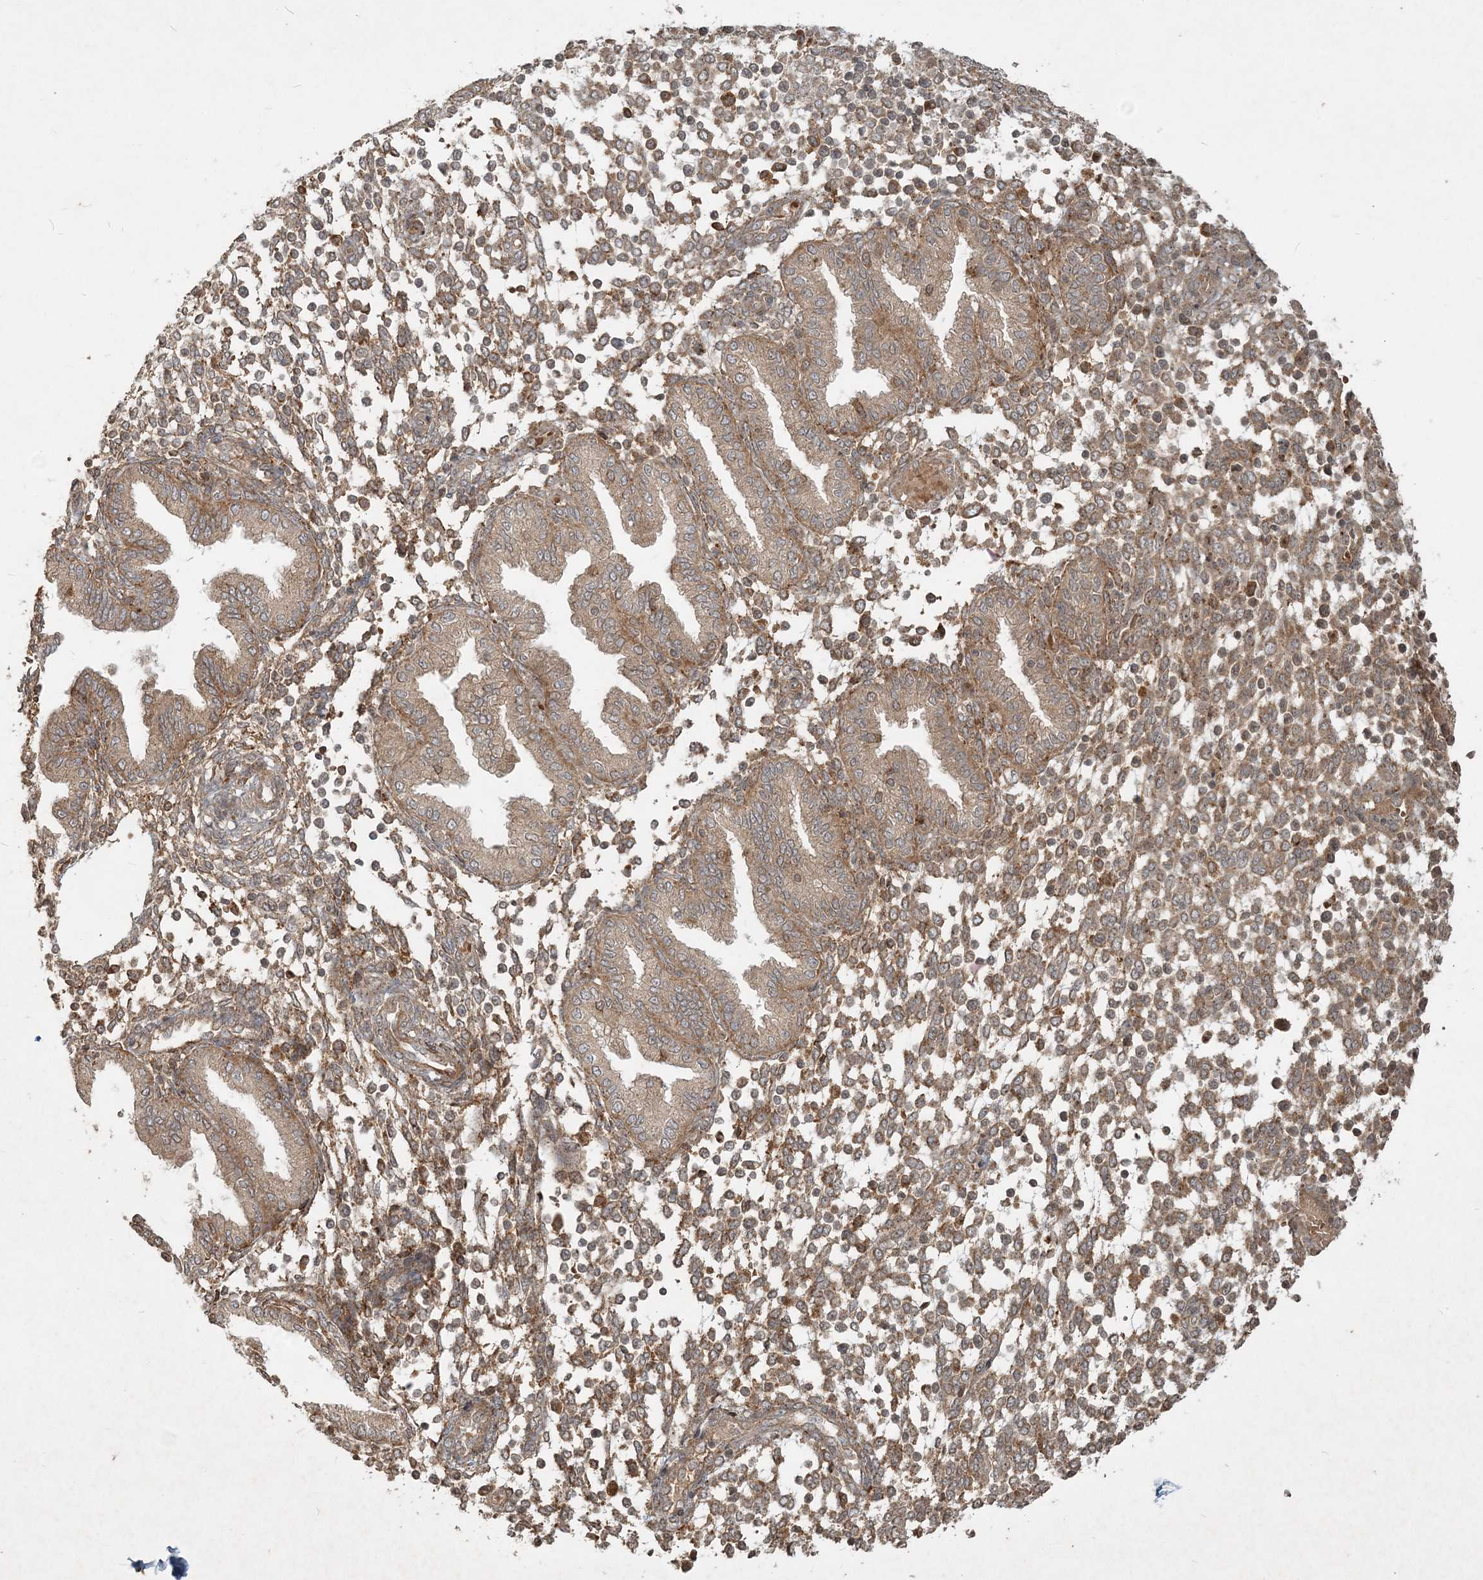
{"staining": {"intensity": "moderate", "quantity": ">75%", "location": "cytoplasmic/membranous"}, "tissue": "endometrium", "cell_type": "Cells in endometrial stroma", "image_type": "normal", "snomed": [{"axis": "morphology", "description": "Normal tissue, NOS"}, {"axis": "topography", "description": "Endometrium"}], "caption": "Immunohistochemistry (IHC) image of unremarkable human endometrium stained for a protein (brown), which shows medium levels of moderate cytoplasmic/membranous expression in about >75% of cells in endometrial stroma.", "gene": "NARS1", "patient": {"sex": "female", "age": 53}}